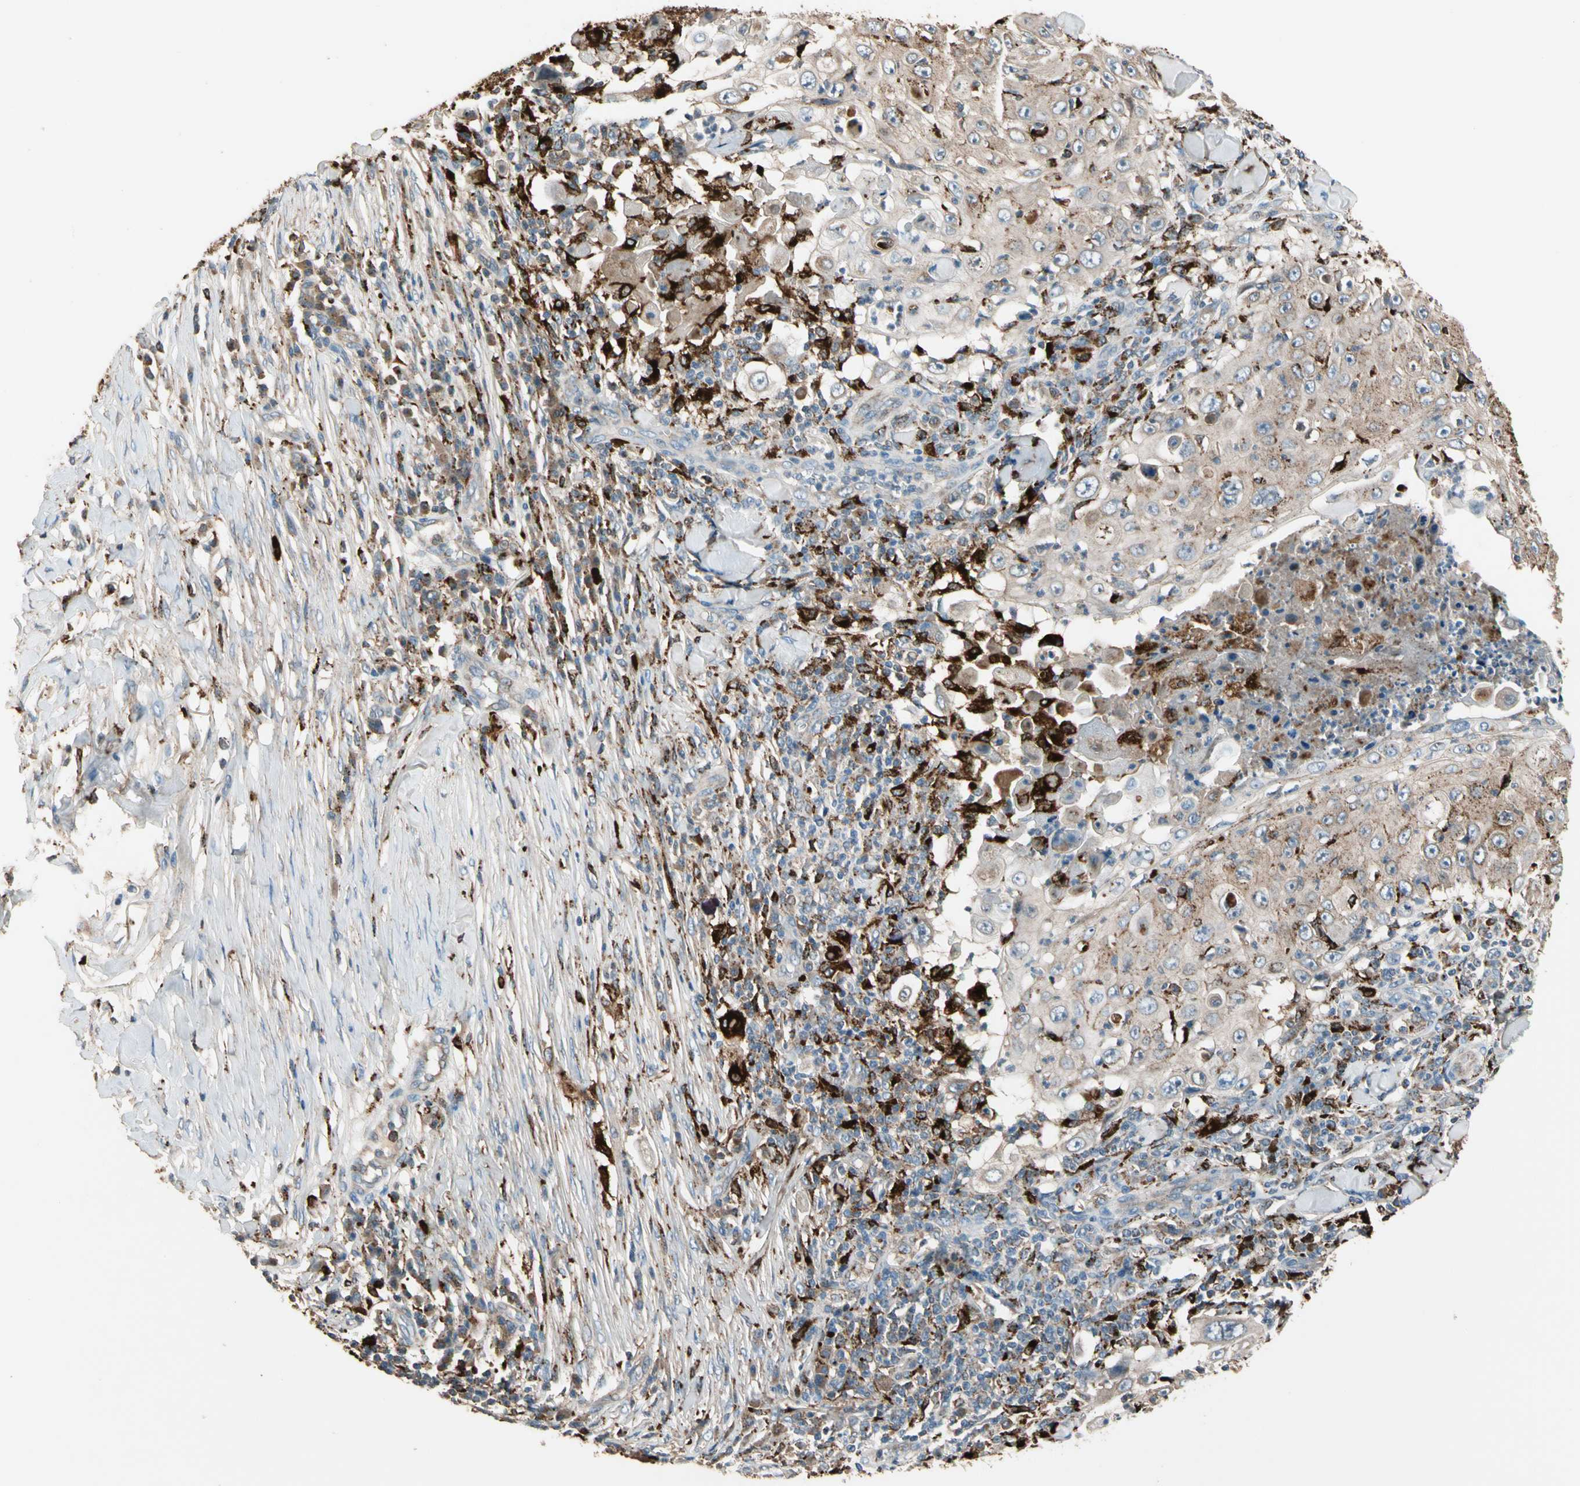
{"staining": {"intensity": "moderate", "quantity": "<25%", "location": "cytoplasmic/membranous"}, "tissue": "skin cancer", "cell_type": "Tumor cells", "image_type": "cancer", "snomed": [{"axis": "morphology", "description": "Squamous cell carcinoma, NOS"}, {"axis": "topography", "description": "Skin"}], "caption": "A micrograph of skin cancer (squamous cell carcinoma) stained for a protein reveals moderate cytoplasmic/membranous brown staining in tumor cells. (Stains: DAB (3,3'-diaminobenzidine) in brown, nuclei in blue, Microscopy: brightfield microscopy at high magnification).", "gene": "GM2A", "patient": {"sex": "male", "age": 86}}